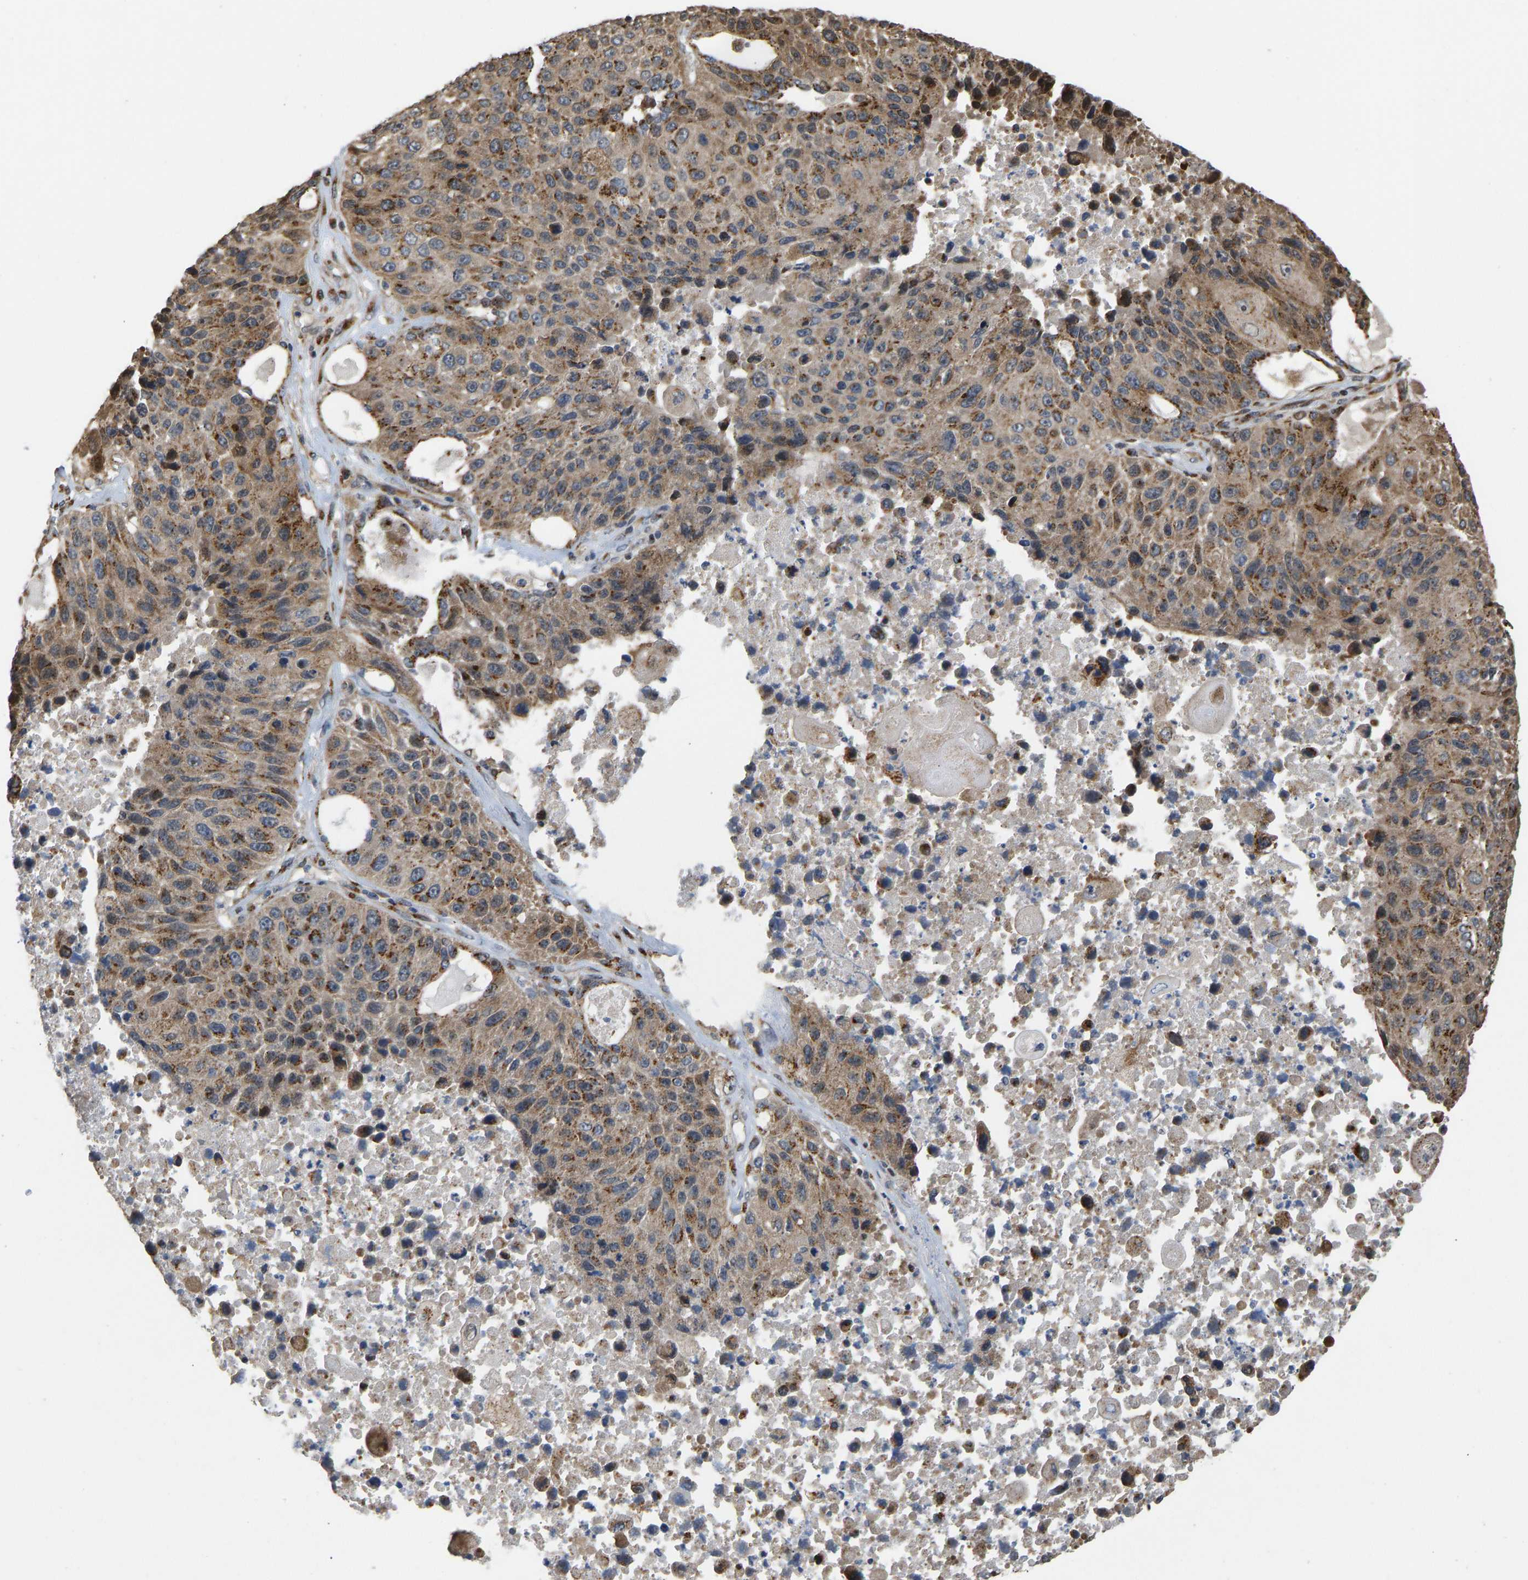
{"staining": {"intensity": "moderate", "quantity": ">75%", "location": "cytoplasmic/membranous"}, "tissue": "lung cancer", "cell_type": "Tumor cells", "image_type": "cancer", "snomed": [{"axis": "morphology", "description": "Squamous cell carcinoma, NOS"}, {"axis": "topography", "description": "Lung"}], "caption": "The immunohistochemical stain labels moderate cytoplasmic/membranous staining in tumor cells of lung squamous cell carcinoma tissue.", "gene": "YIPF4", "patient": {"sex": "male", "age": 61}}